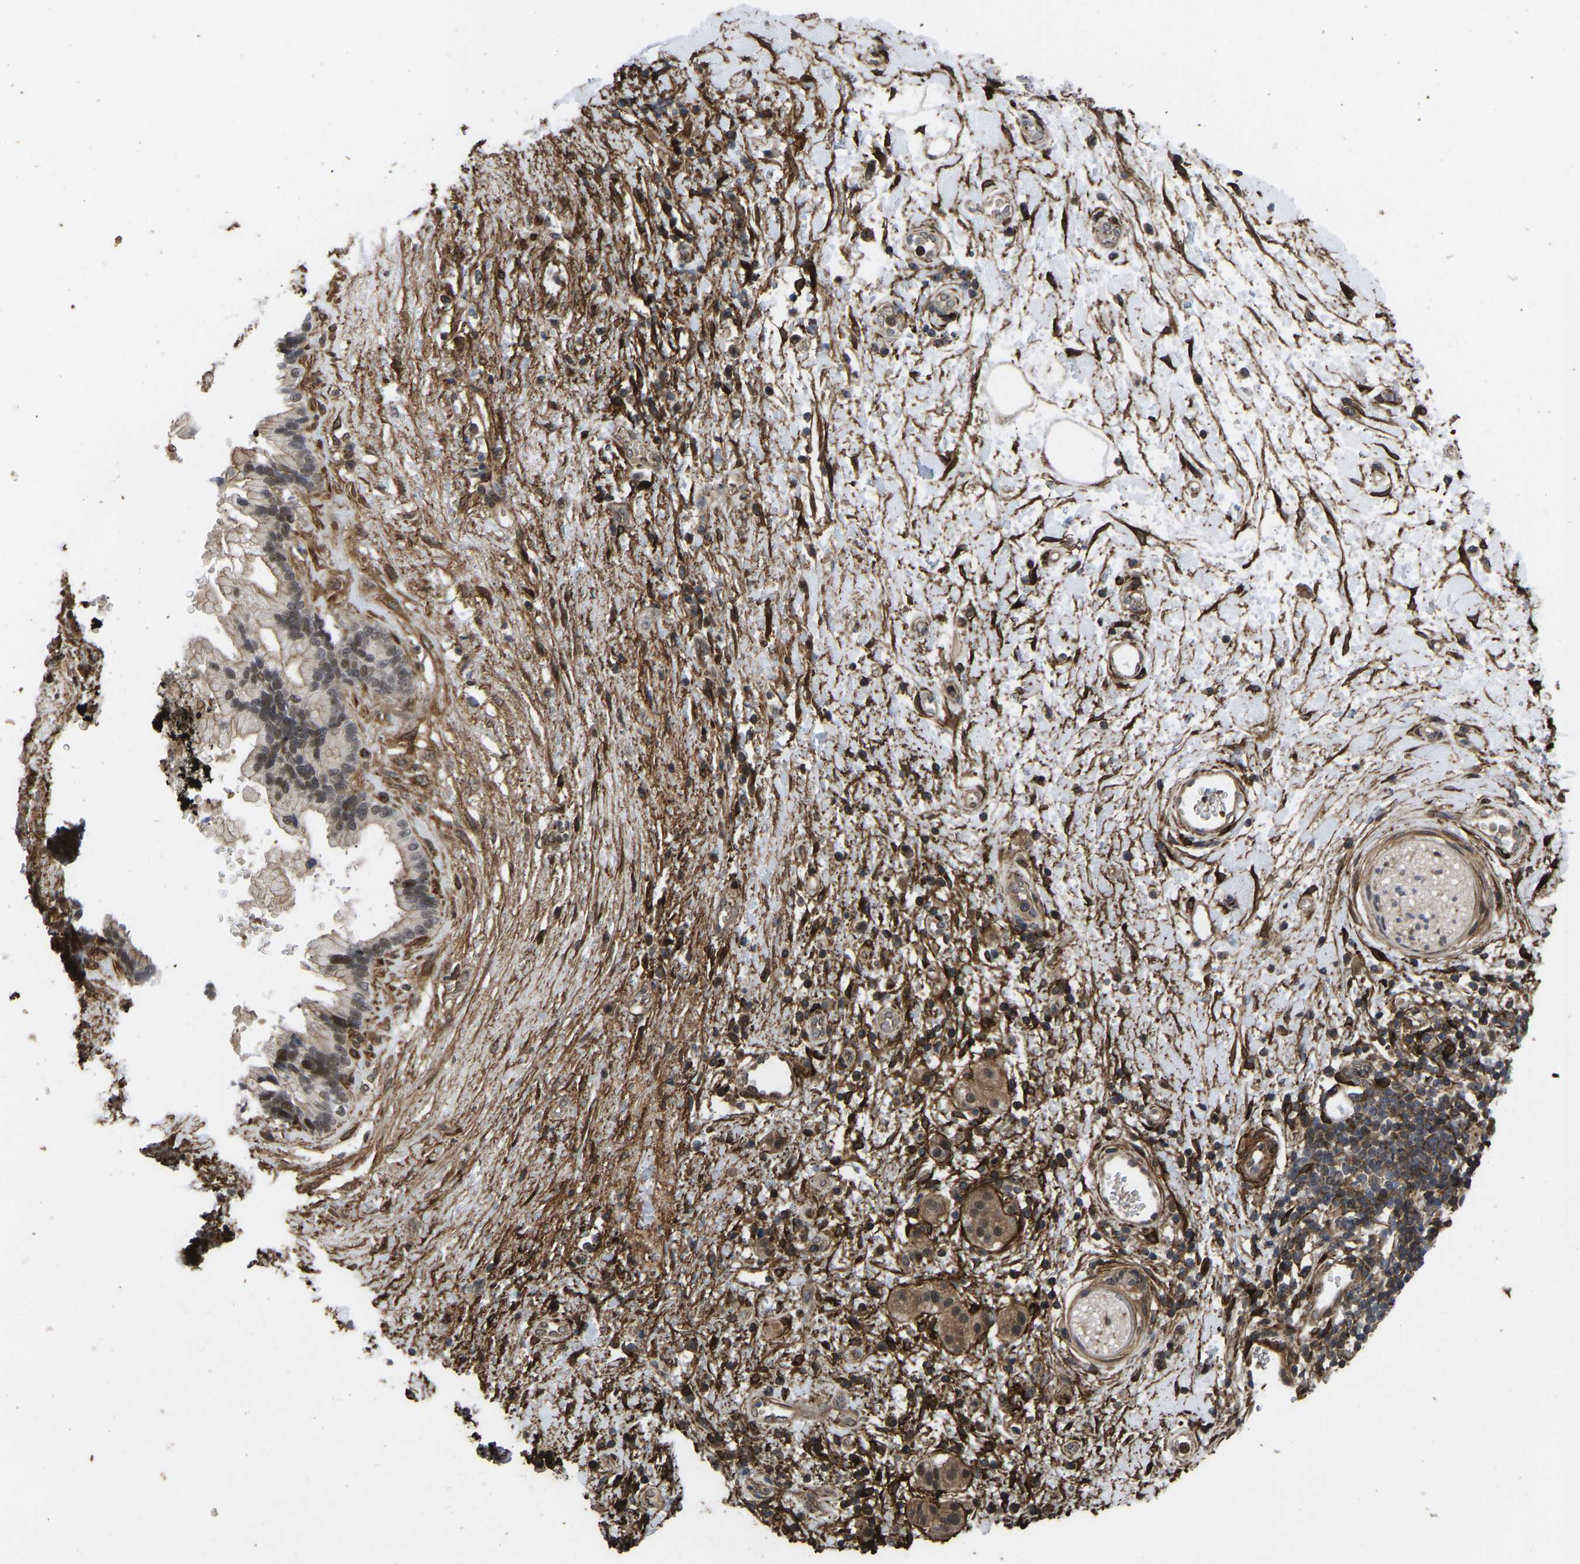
{"staining": {"intensity": "moderate", "quantity": "25%-75%", "location": "cytoplasmic/membranous"}, "tissue": "pancreatic cancer", "cell_type": "Tumor cells", "image_type": "cancer", "snomed": [{"axis": "morphology", "description": "Adenocarcinoma, NOS"}, {"axis": "topography", "description": "Pancreas"}], "caption": "A high-resolution photomicrograph shows IHC staining of adenocarcinoma (pancreatic), which exhibits moderate cytoplasmic/membranous expression in approximately 25%-75% of tumor cells.", "gene": "CYP7B1", "patient": {"sex": "female", "age": 60}}